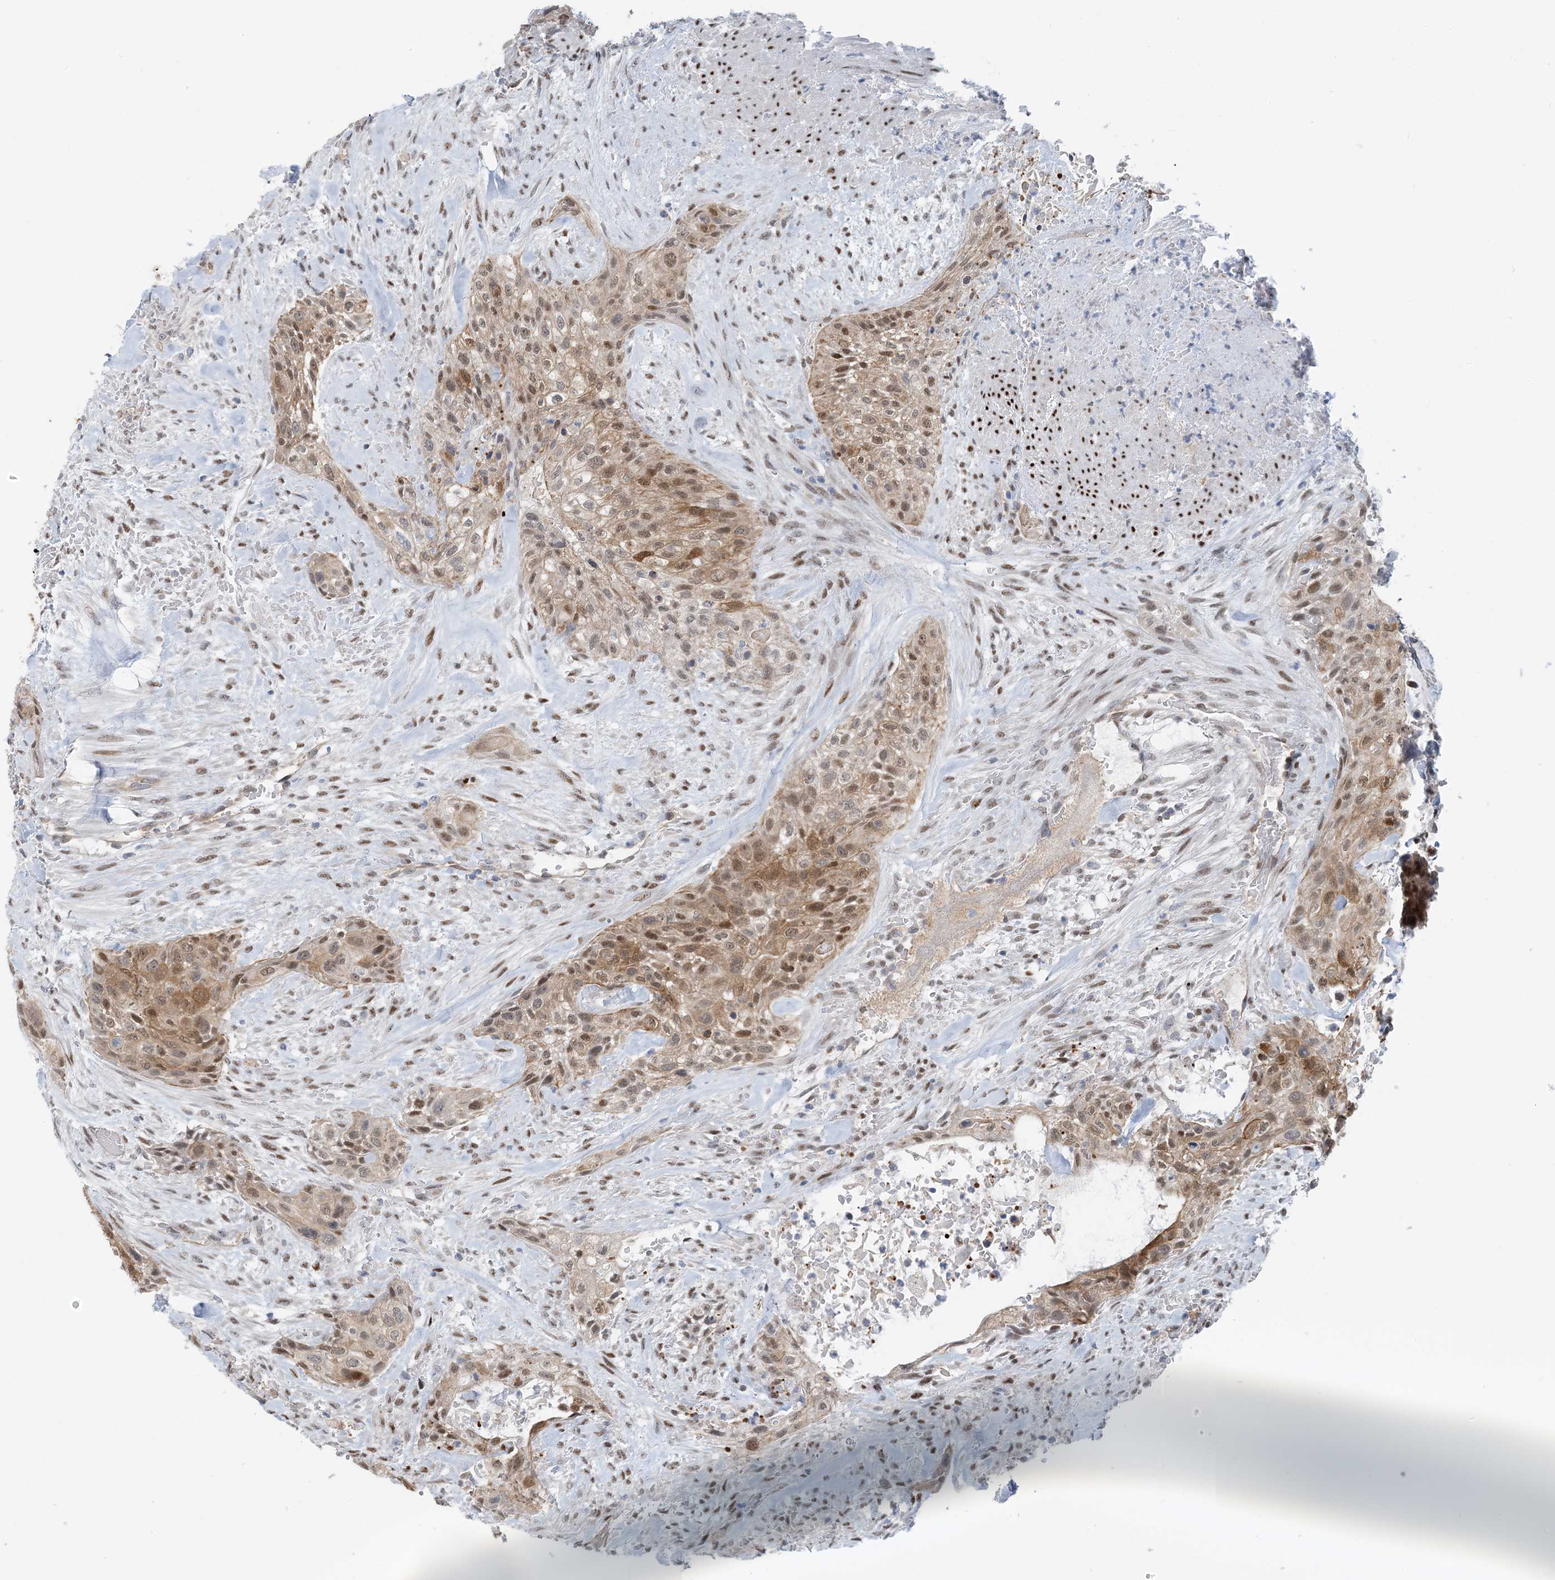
{"staining": {"intensity": "moderate", "quantity": ">75%", "location": "cytoplasmic/membranous,nuclear"}, "tissue": "urothelial cancer", "cell_type": "Tumor cells", "image_type": "cancer", "snomed": [{"axis": "morphology", "description": "Urothelial carcinoma, High grade"}, {"axis": "topography", "description": "Urinary bladder"}], "caption": "Protein staining of urothelial cancer tissue reveals moderate cytoplasmic/membranous and nuclear positivity in about >75% of tumor cells.", "gene": "ZC3H12A", "patient": {"sex": "male", "age": 35}}